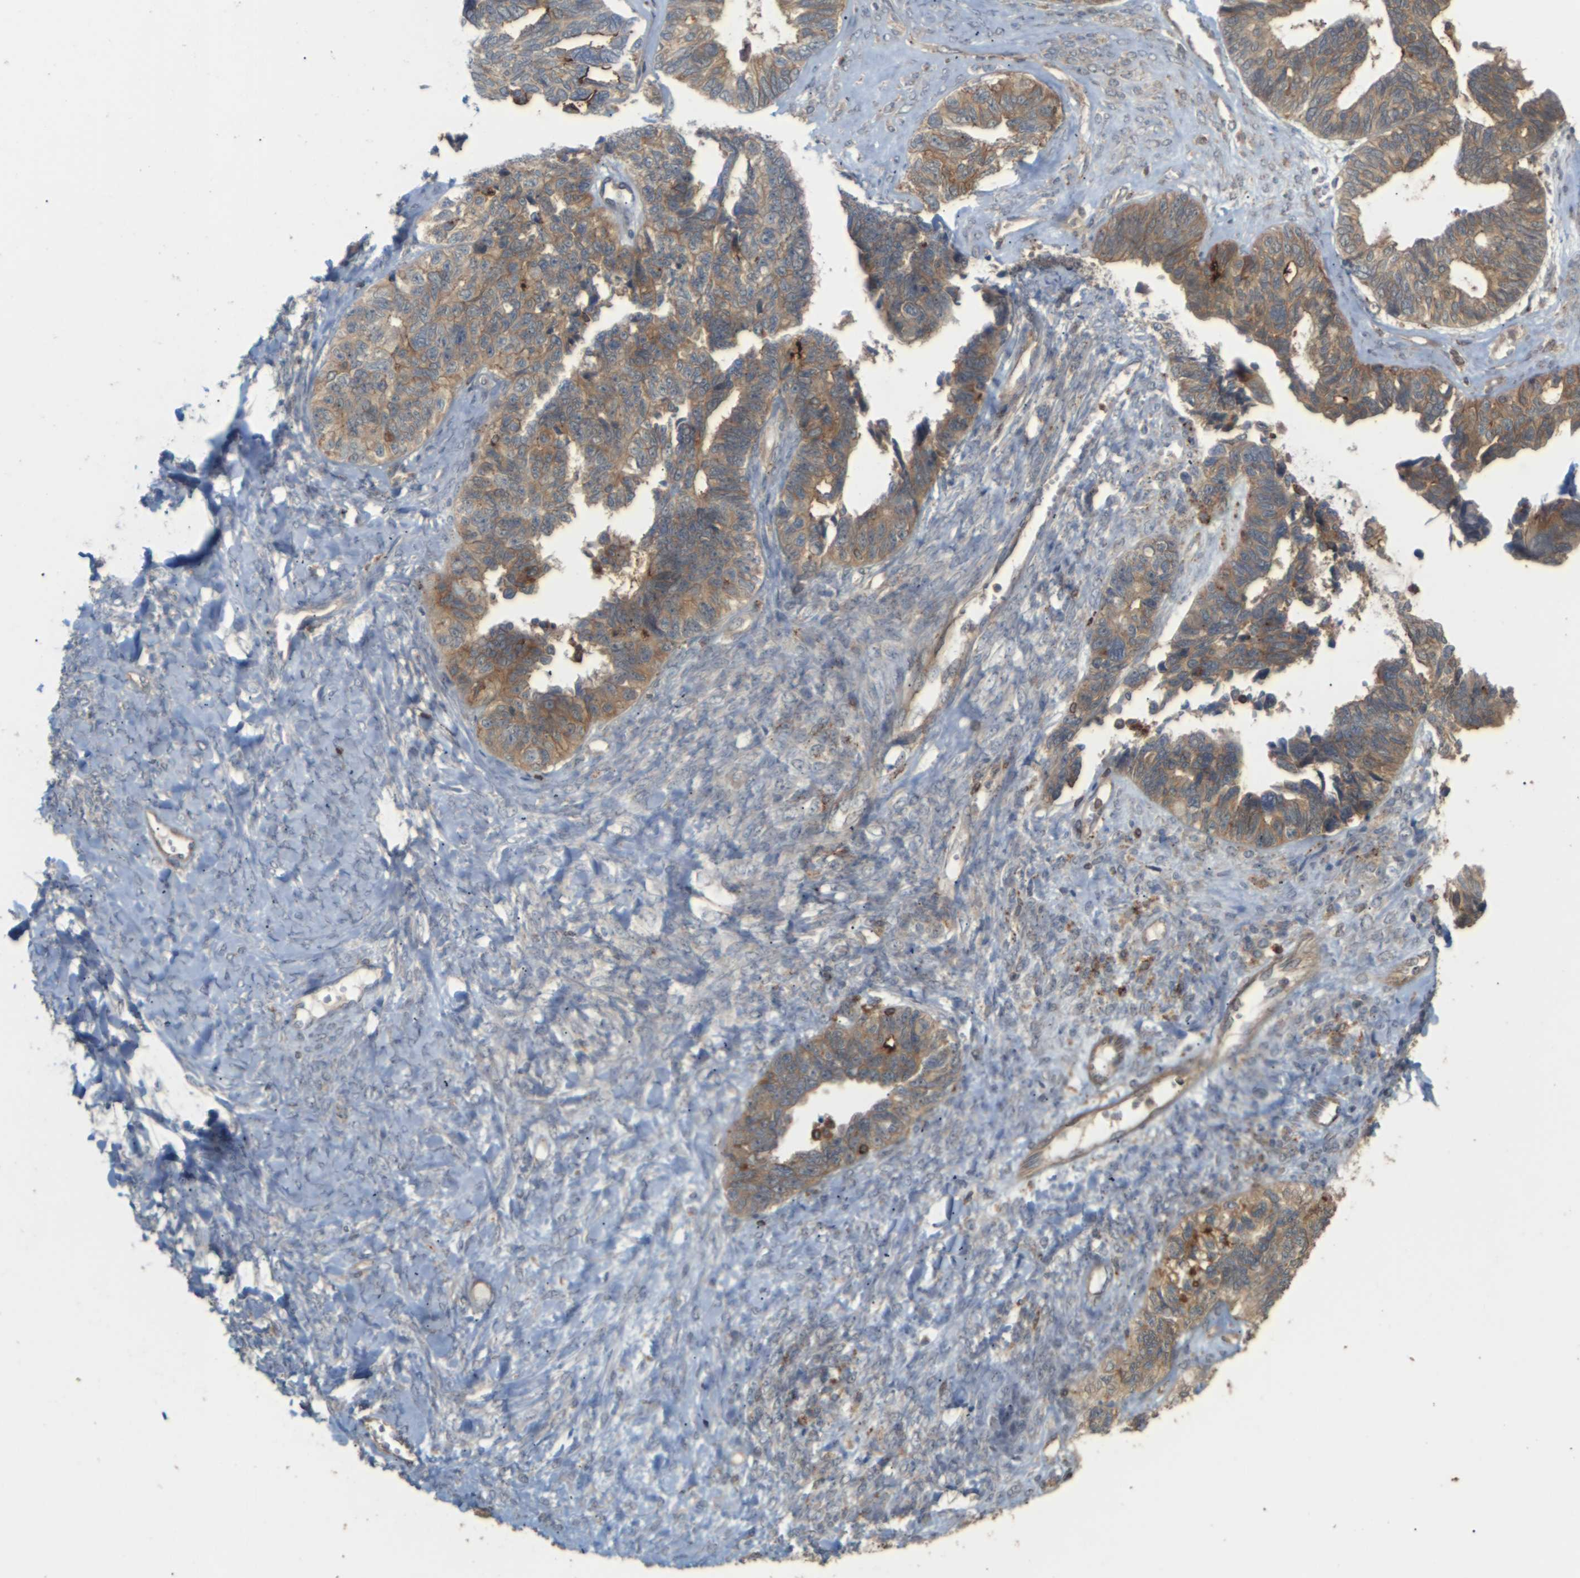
{"staining": {"intensity": "moderate", "quantity": ">75%", "location": "cytoplasmic/membranous"}, "tissue": "ovarian cancer", "cell_type": "Tumor cells", "image_type": "cancer", "snomed": [{"axis": "morphology", "description": "Cystadenocarcinoma, serous, NOS"}, {"axis": "topography", "description": "Ovary"}], "caption": "Ovarian cancer tissue displays moderate cytoplasmic/membranous staining in approximately >75% of tumor cells, visualized by immunohistochemistry.", "gene": "KSR1", "patient": {"sex": "female", "age": 79}}